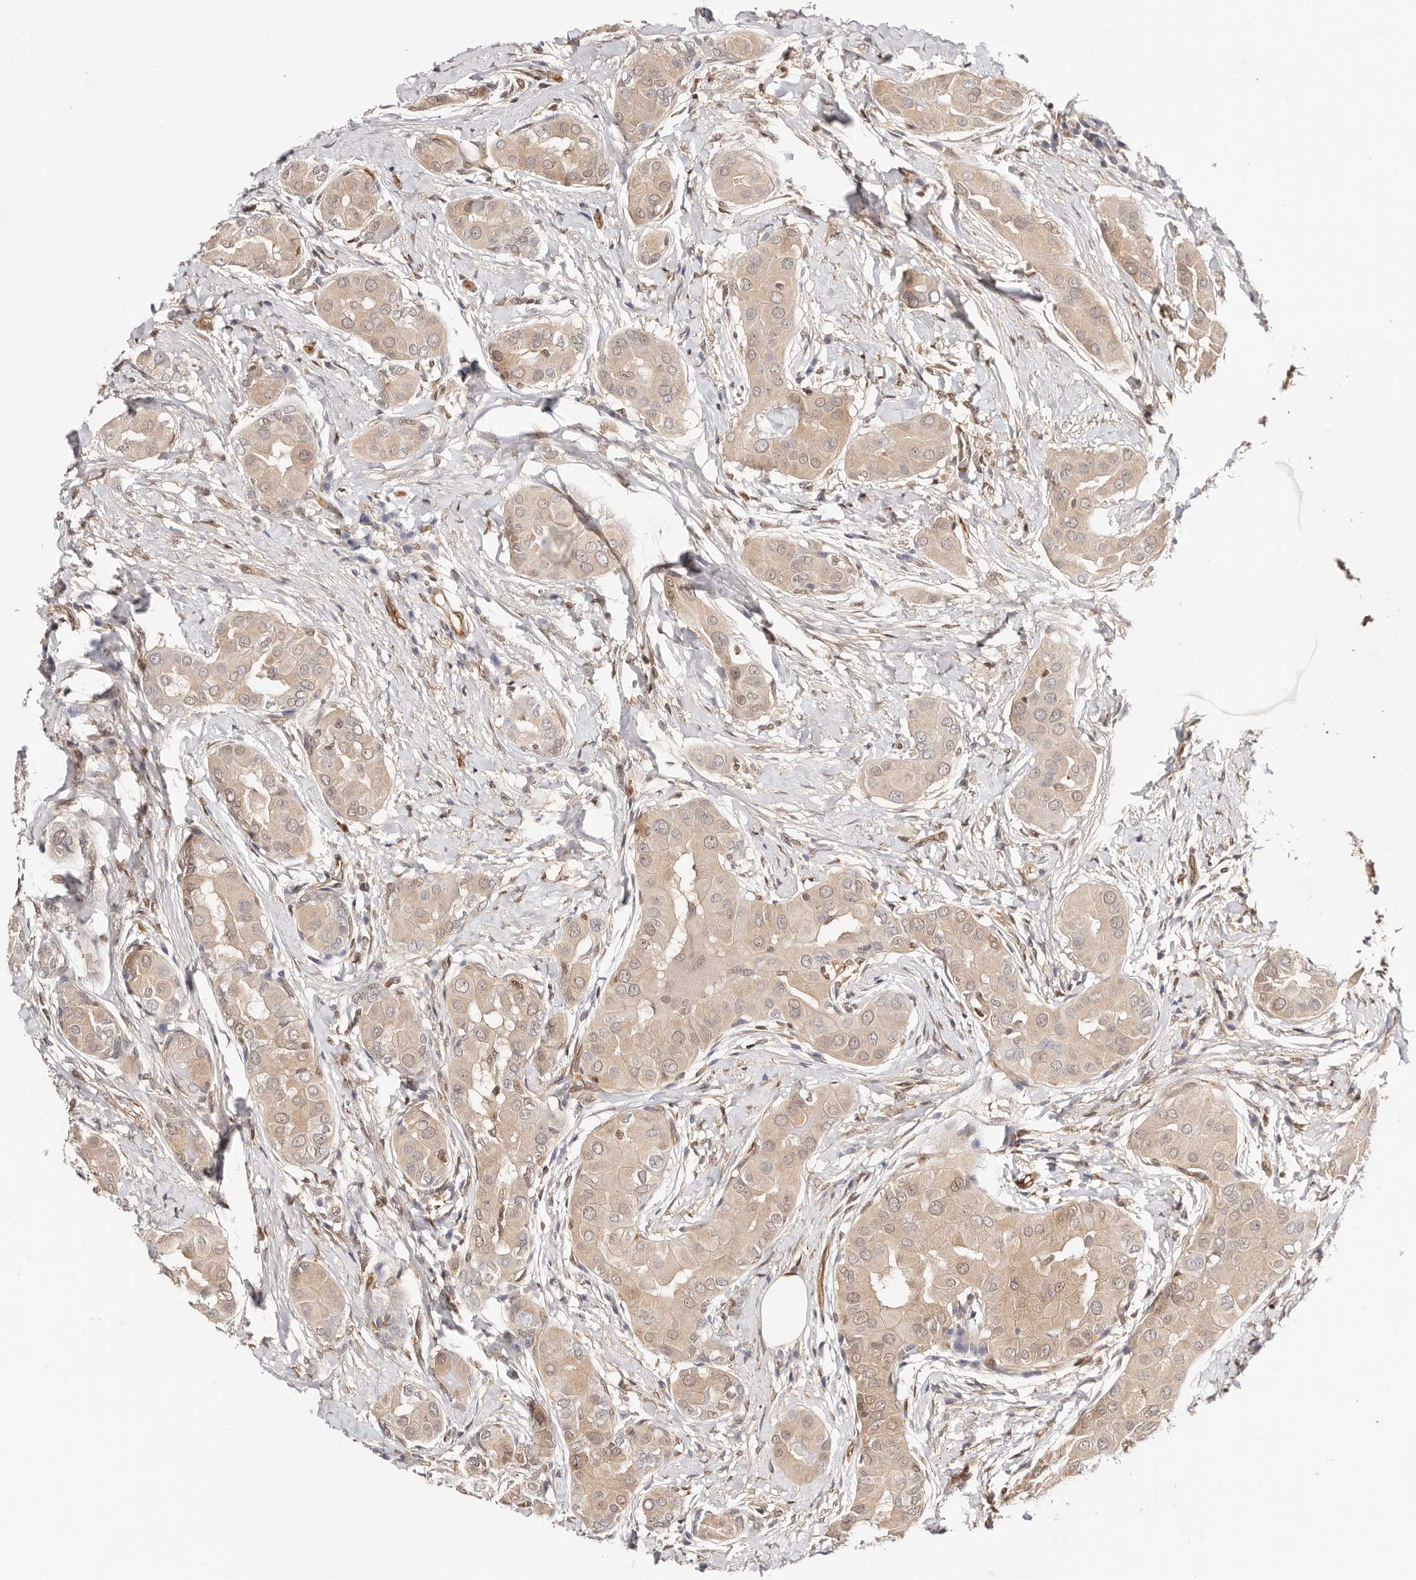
{"staining": {"intensity": "weak", "quantity": ">75%", "location": "cytoplasmic/membranous"}, "tissue": "thyroid cancer", "cell_type": "Tumor cells", "image_type": "cancer", "snomed": [{"axis": "morphology", "description": "Papillary adenocarcinoma, NOS"}, {"axis": "topography", "description": "Thyroid gland"}], "caption": "Papillary adenocarcinoma (thyroid) stained for a protein shows weak cytoplasmic/membranous positivity in tumor cells.", "gene": "STAT5A", "patient": {"sex": "male", "age": 33}}